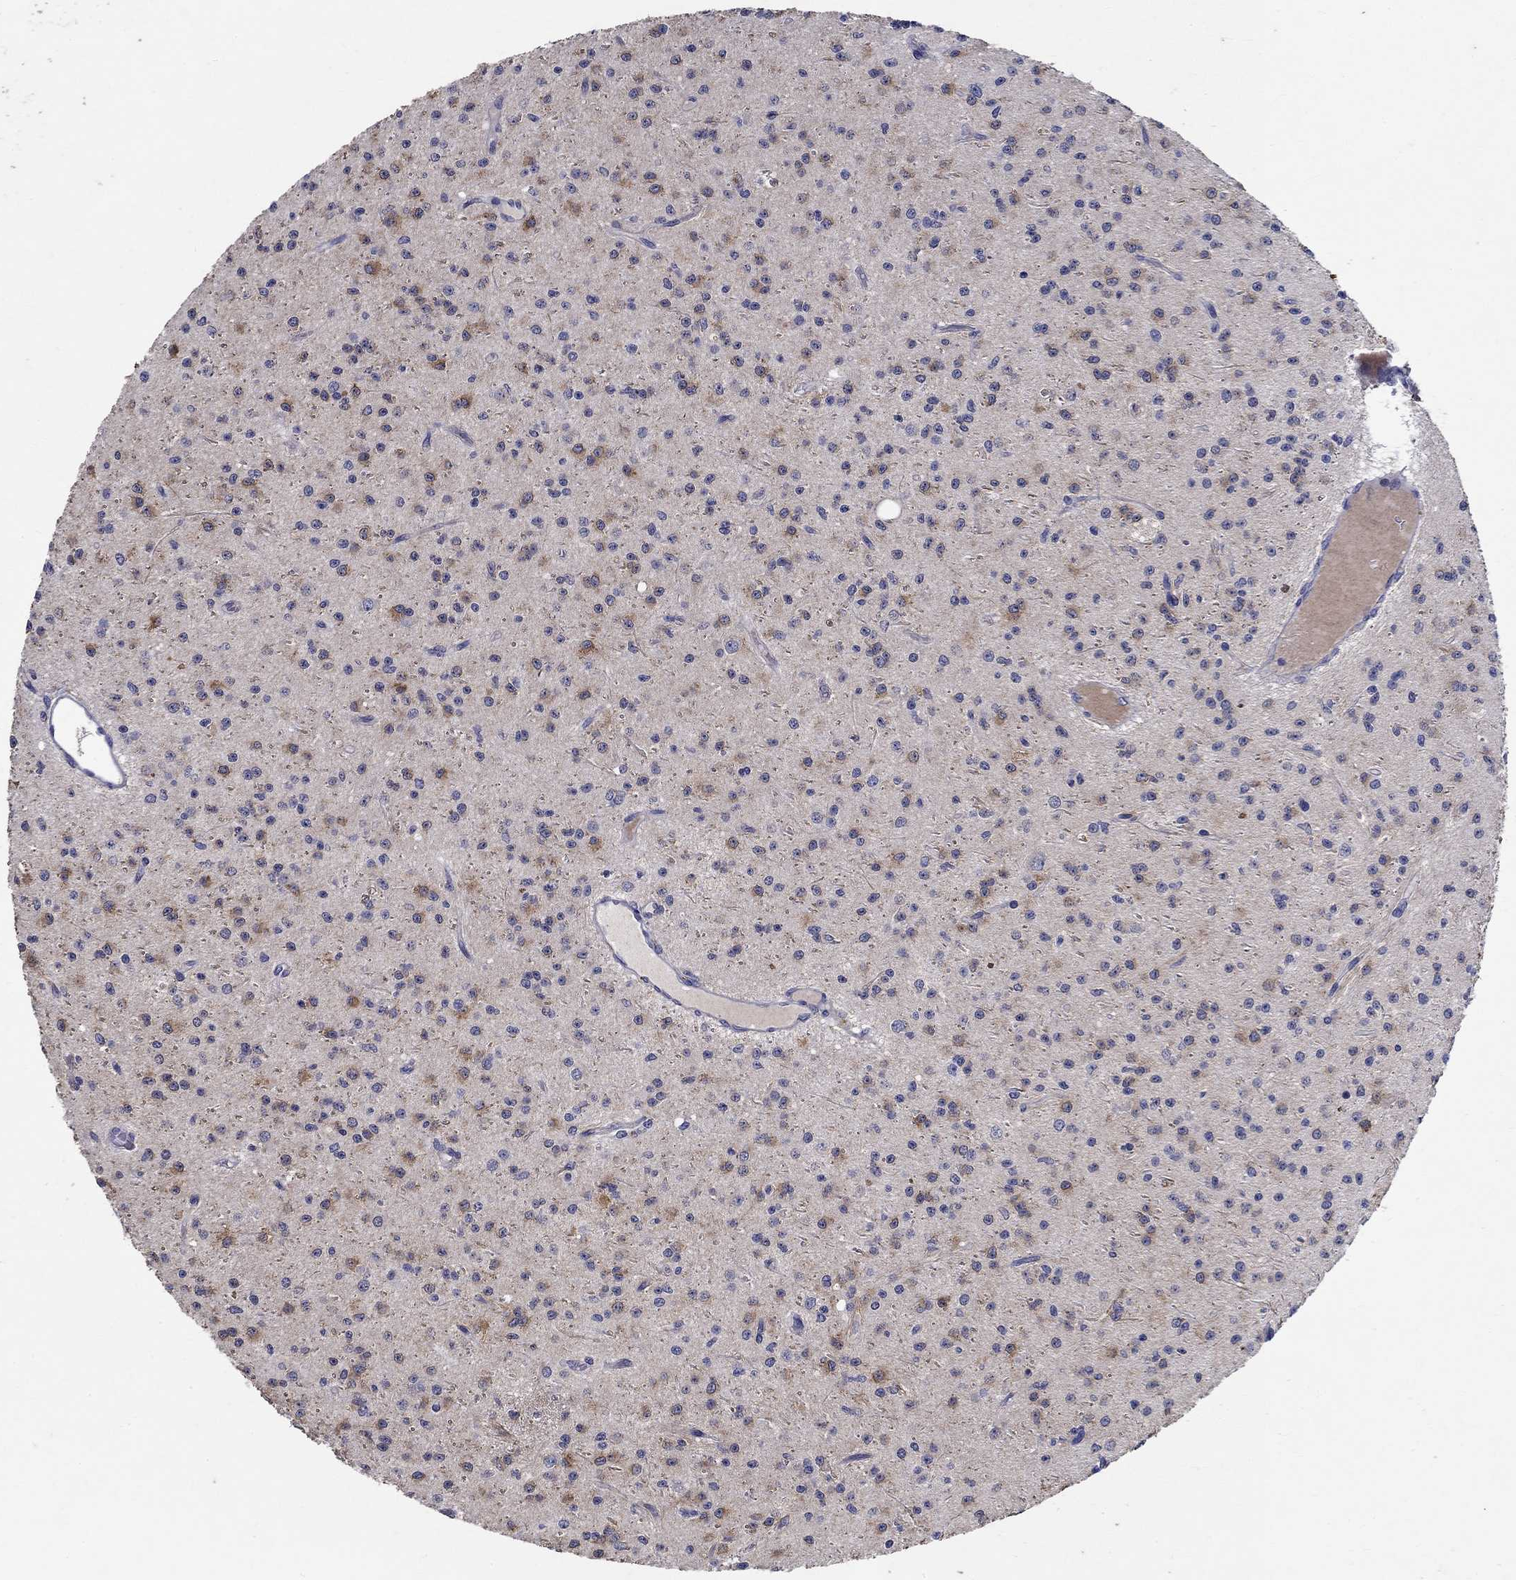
{"staining": {"intensity": "moderate", "quantity": "<25%", "location": "cytoplasmic/membranous"}, "tissue": "glioma", "cell_type": "Tumor cells", "image_type": "cancer", "snomed": [{"axis": "morphology", "description": "Glioma, malignant, Low grade"}, {"axis": "topography", "description": "Brain"}], "caption": "Human glioma stained with a brown dye demonstrates moderate cytoplasmic/membranous positive expression in approximately <25% of tumor cells.", "gene": "PROZ", "patient": {"sex": "male", "age": 27}}